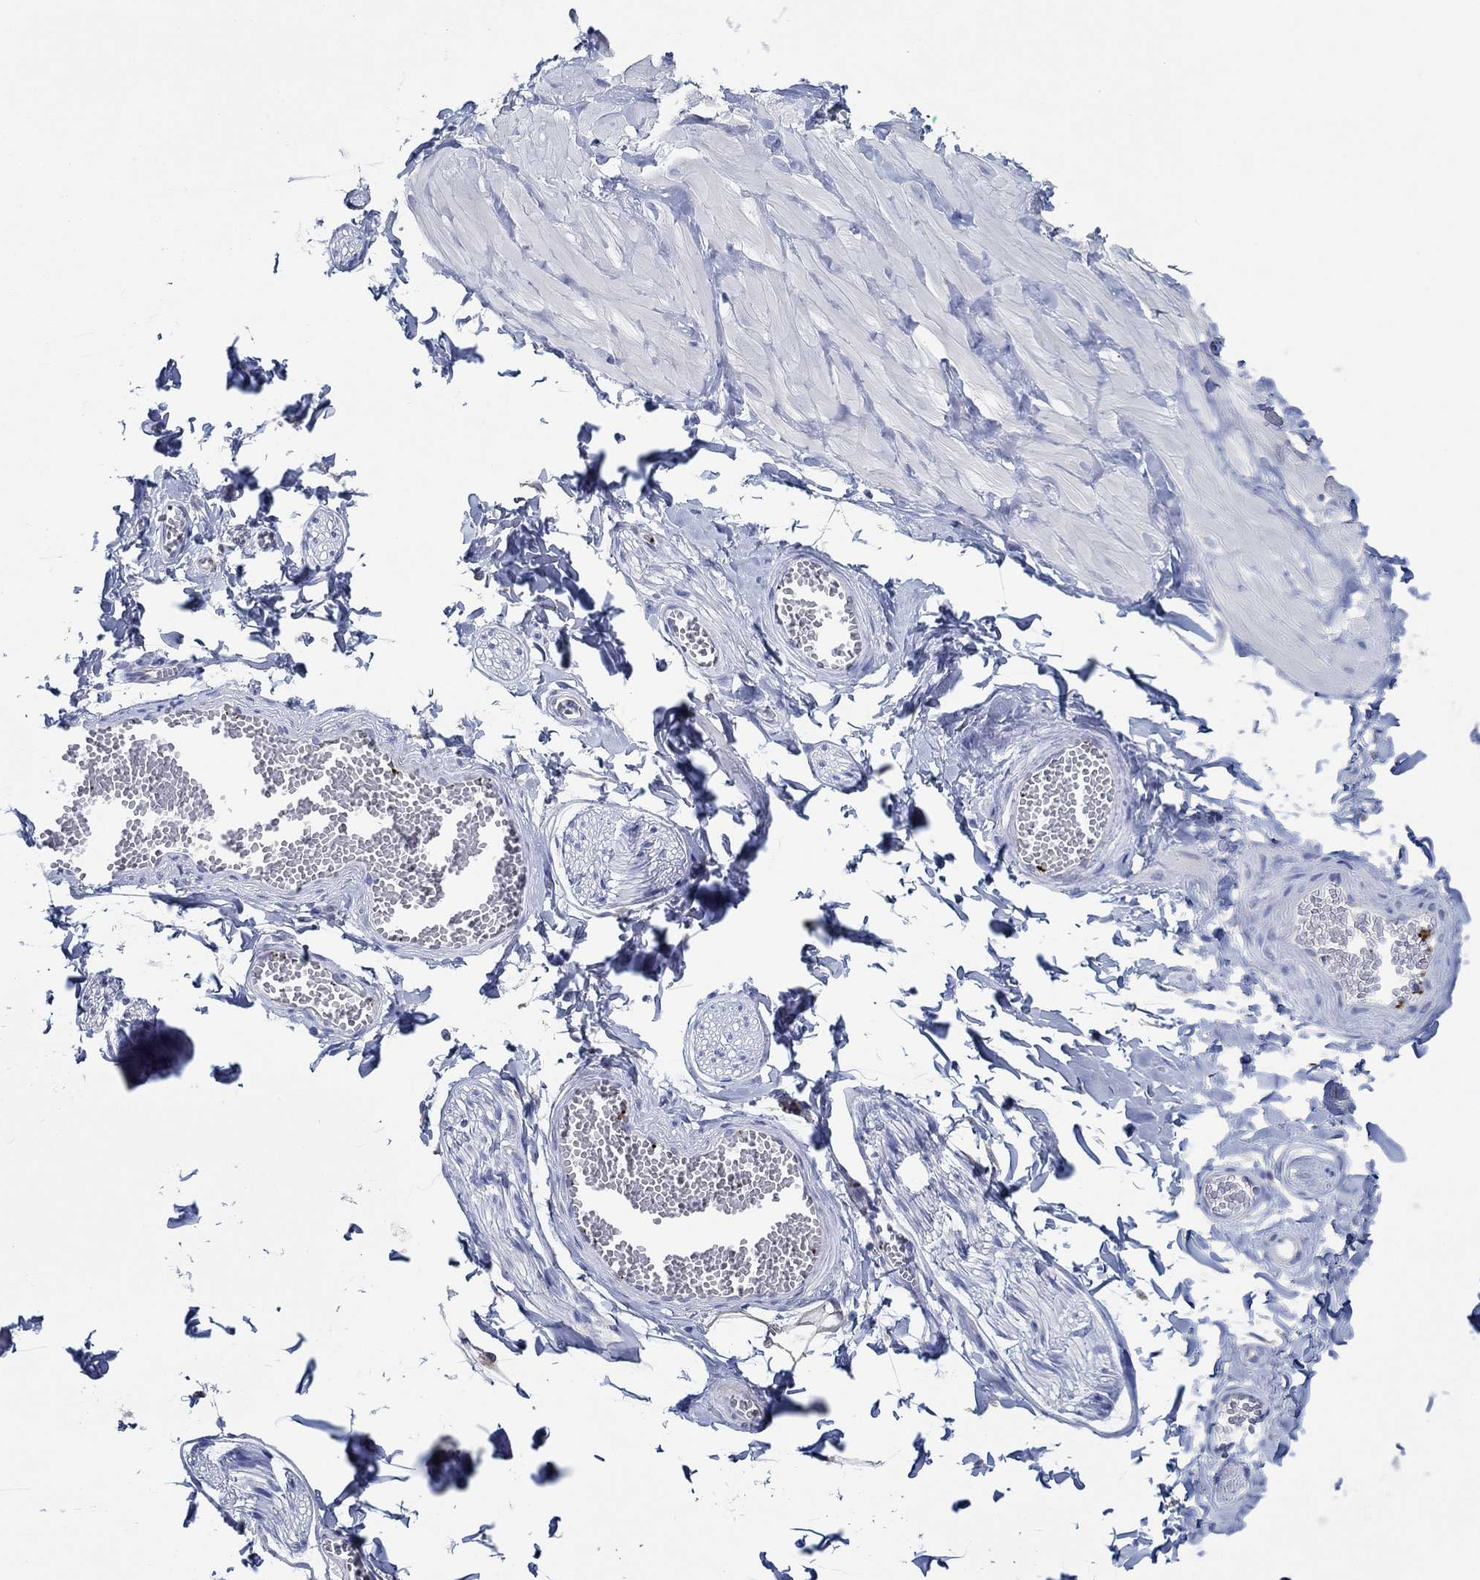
{"staining": {"intensity": "negative", "quantity": "none", "location": "none"}, "tissue": "adipose tissue", "cell_type": "Adipocytes", "image_type": "normal", "snomed": [{"axis": "morphology", "description": "Normal tissue, NOS"}, {"axis": "topography", "description": "Smooth muscle"}, {"axis": "topography", "description": "Peripheral nerve tissue"}], "caption": "Adipocytes show no significant staining in unremarkable adipose tissue.", "gene": "SLC27A3", "patient": {"sex": "male", "age": 22}}